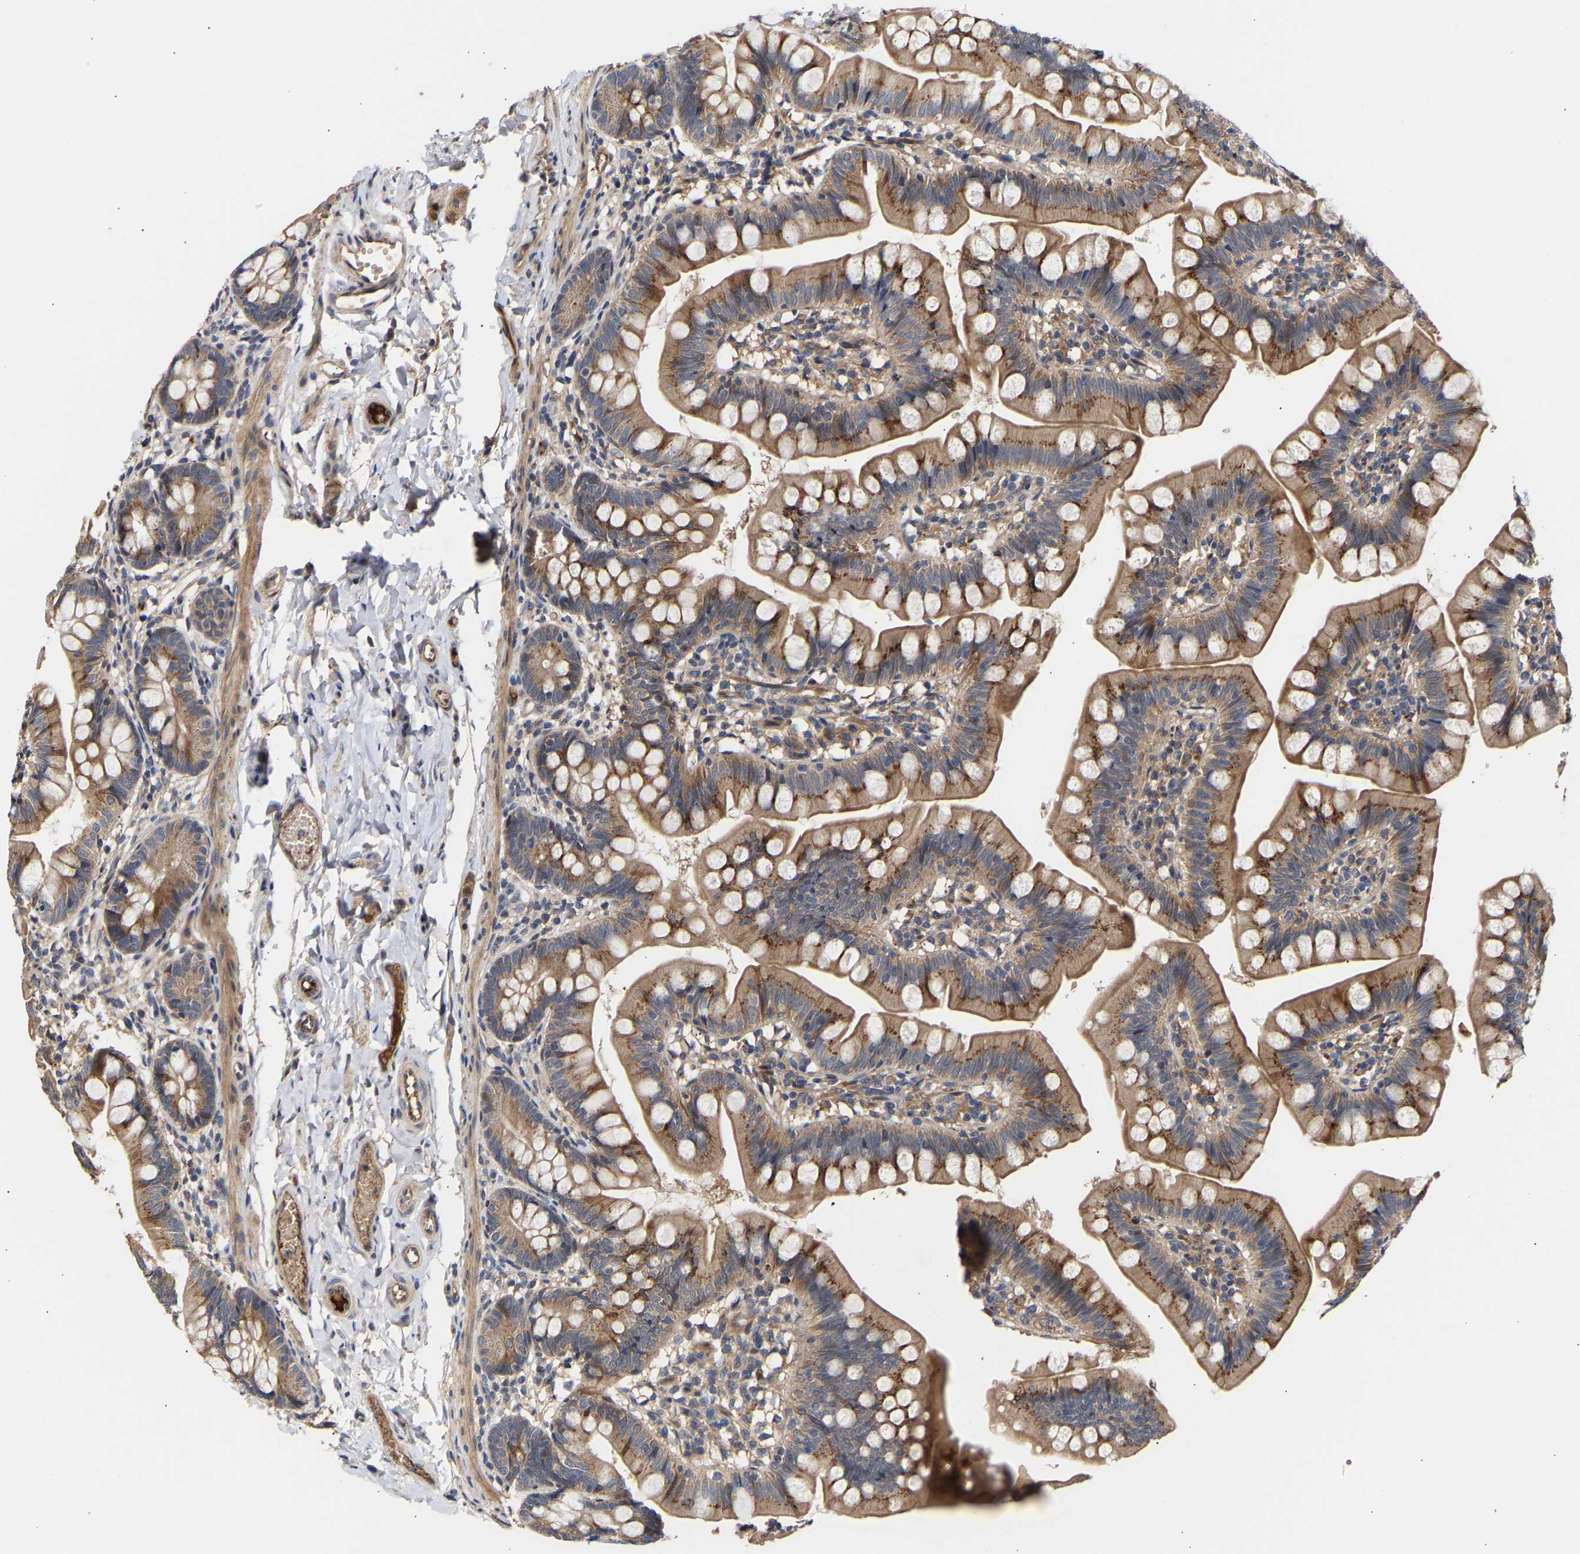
{"staining": {"intensity": "moderate", "quantity": ">75%", "location": "cytoplasmic/membranous"}, "tissue": "small intestine", "cell_type": "Glandular cells", "image_type": "normal", "snomed": [{"axis": "morphology", "description": "Normal tissue, NOS"}, {"axis": "topography", "description": "Small intestine"}], "caption": "Glandular cells exhibit medium levels of moderate cytoplasmic/membranous expression in approximately >75% of cells in unremarkable small intestine. (DAB = brown stain, brightfield microscopy at high magnification).", "gene": "KASH5", "patient": {"sex": "male", "age": 7}}